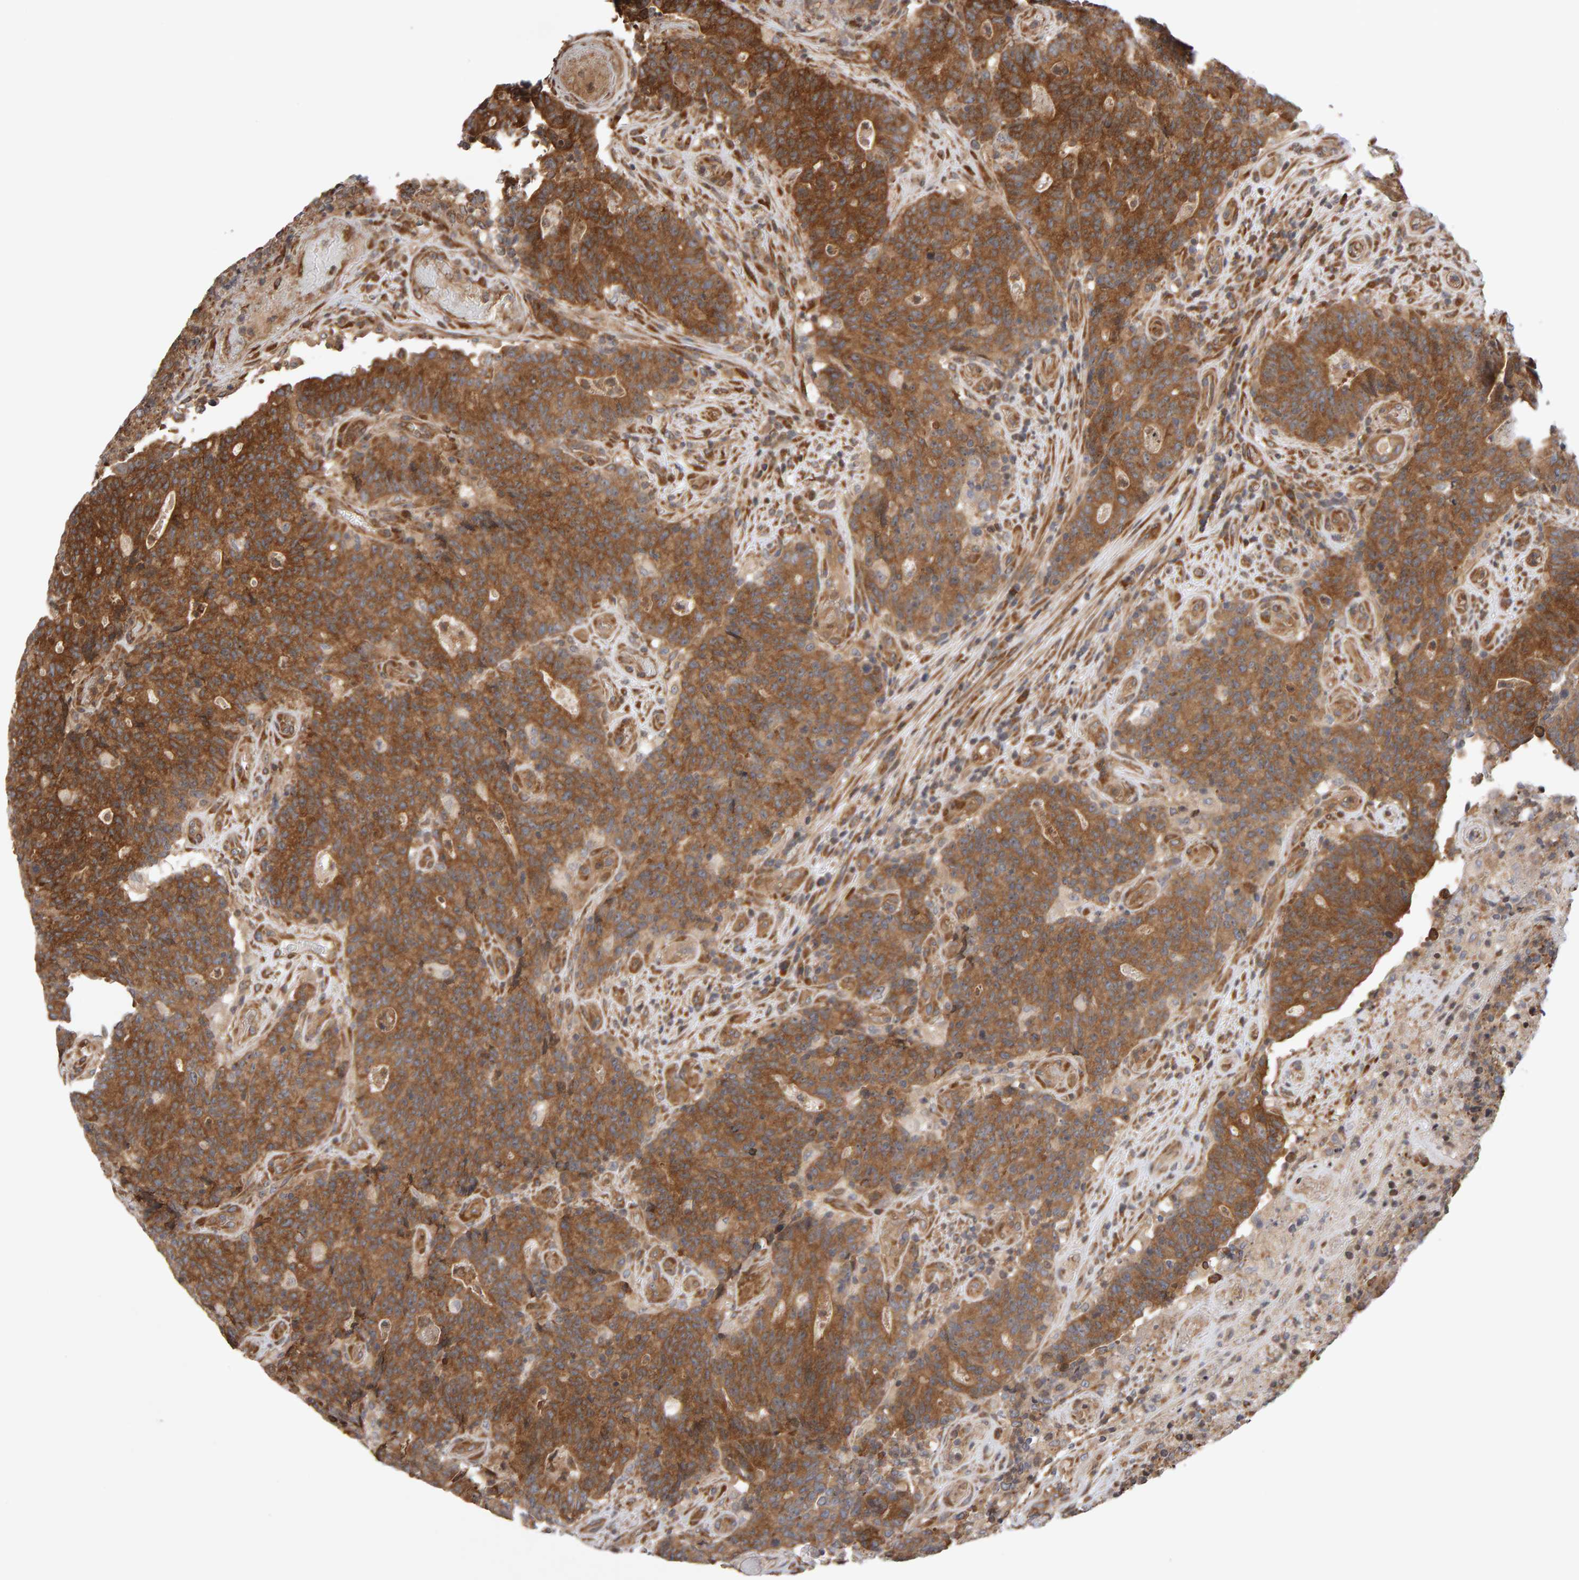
{"staining": {"intensity": "strong", "quantity": ">75%", "location": "cytoplasmic/membranous"}, "tissue": "colorectal cancer", "cell_type": "Tumor cells", "image_type": "cancer", "snomed": [{"axis": "morphology", "description": "Normal tissue, NOS"}, {"axis": "morphology", "description": "Adenocarcinoma, NOS"}, {"axis": "topography", "description": "Colon"}], "caption": "Protein staining of colorectal cancer tissue demonstrates strong cytoplasmic/membranous staining in about >75% of tumor cells. (Stains: DAB (3,3'-diaminobenzidine) in brown, nuclei in blue, Microscopy: brightfield microscopy at high magnification).", "gene": "LZTS1", "patient": {"sex": "female", "age": 75}}